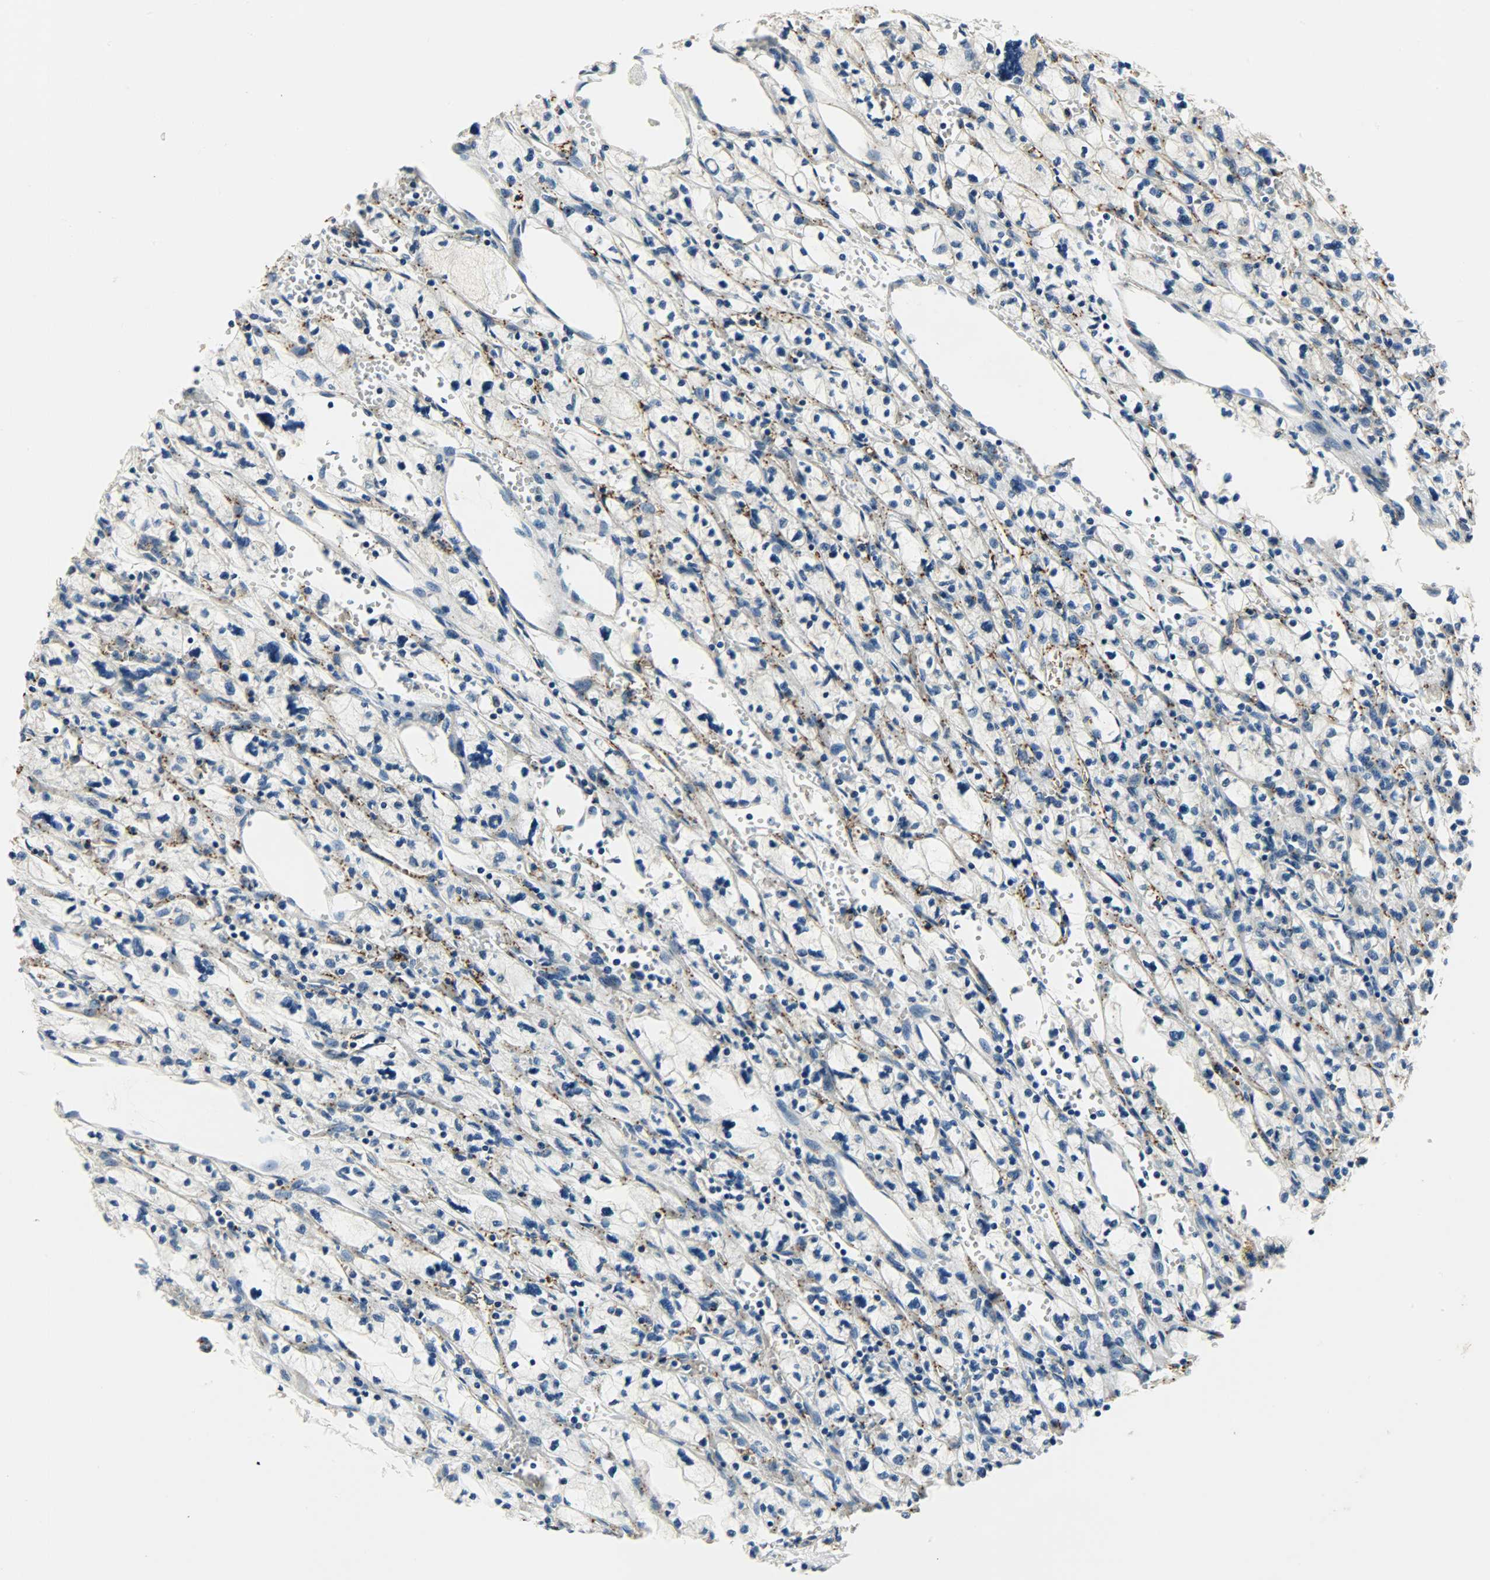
{"staining": {"intensity": "negative", "quantity": "none", "location": "none"}, "tissue": "renal cancer", "cell_type": "Tumor cells", "image_type": "cancer", "snomed": [{"axis": "morphology", "description": "Adenocarcinoma, NOS"}, {"axis": "topography", "description": "Kidney"}], "caption": "IHC of human renal cancer (adenocarcinoma) displays no positivity in tumor cells.", "gene": "KIAA1217", "patient": {"sex": "female", "age": 83}}